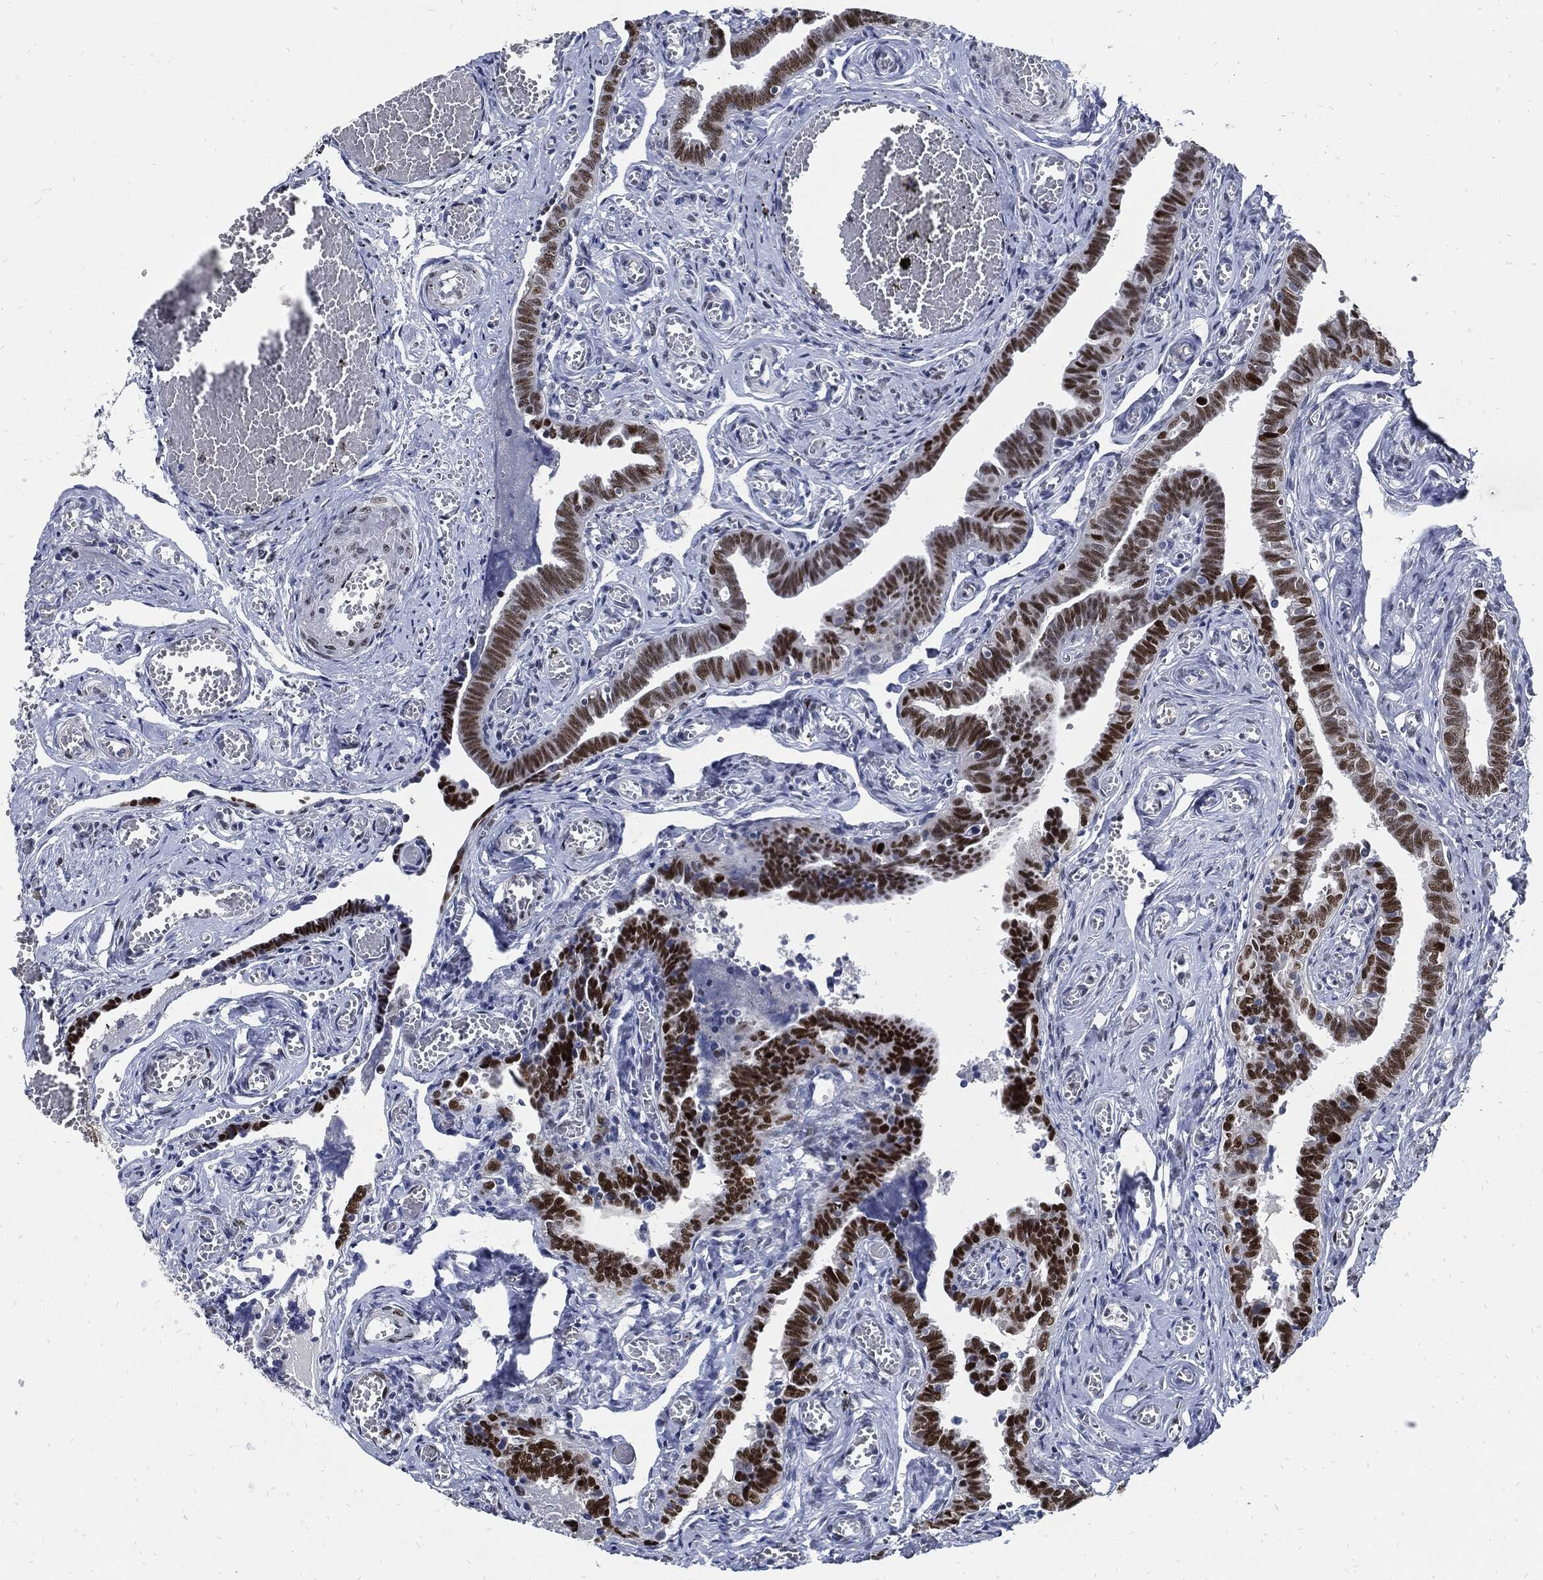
{"staining": {"intensity": "strong", "quantity": ">75%", "location": "nuclear"}, "tissue": "fallopian tube", "cell_type": "Glandular cells", "image_type": "normal", "snomed": [{"axis": "morphology", "description": "Normal tissue, NOS"}, {"axis": "topography", "description": "Vascular tissue"}, {"axis": "topography", "description": "Fallopian tube"}], "caption": "Glandular cells exhibit strong nuclear expression in approximately >75% of cells in benign fallopian tube.", "gene": "NBN", "patient": {"sex": "female", "age": 67}}